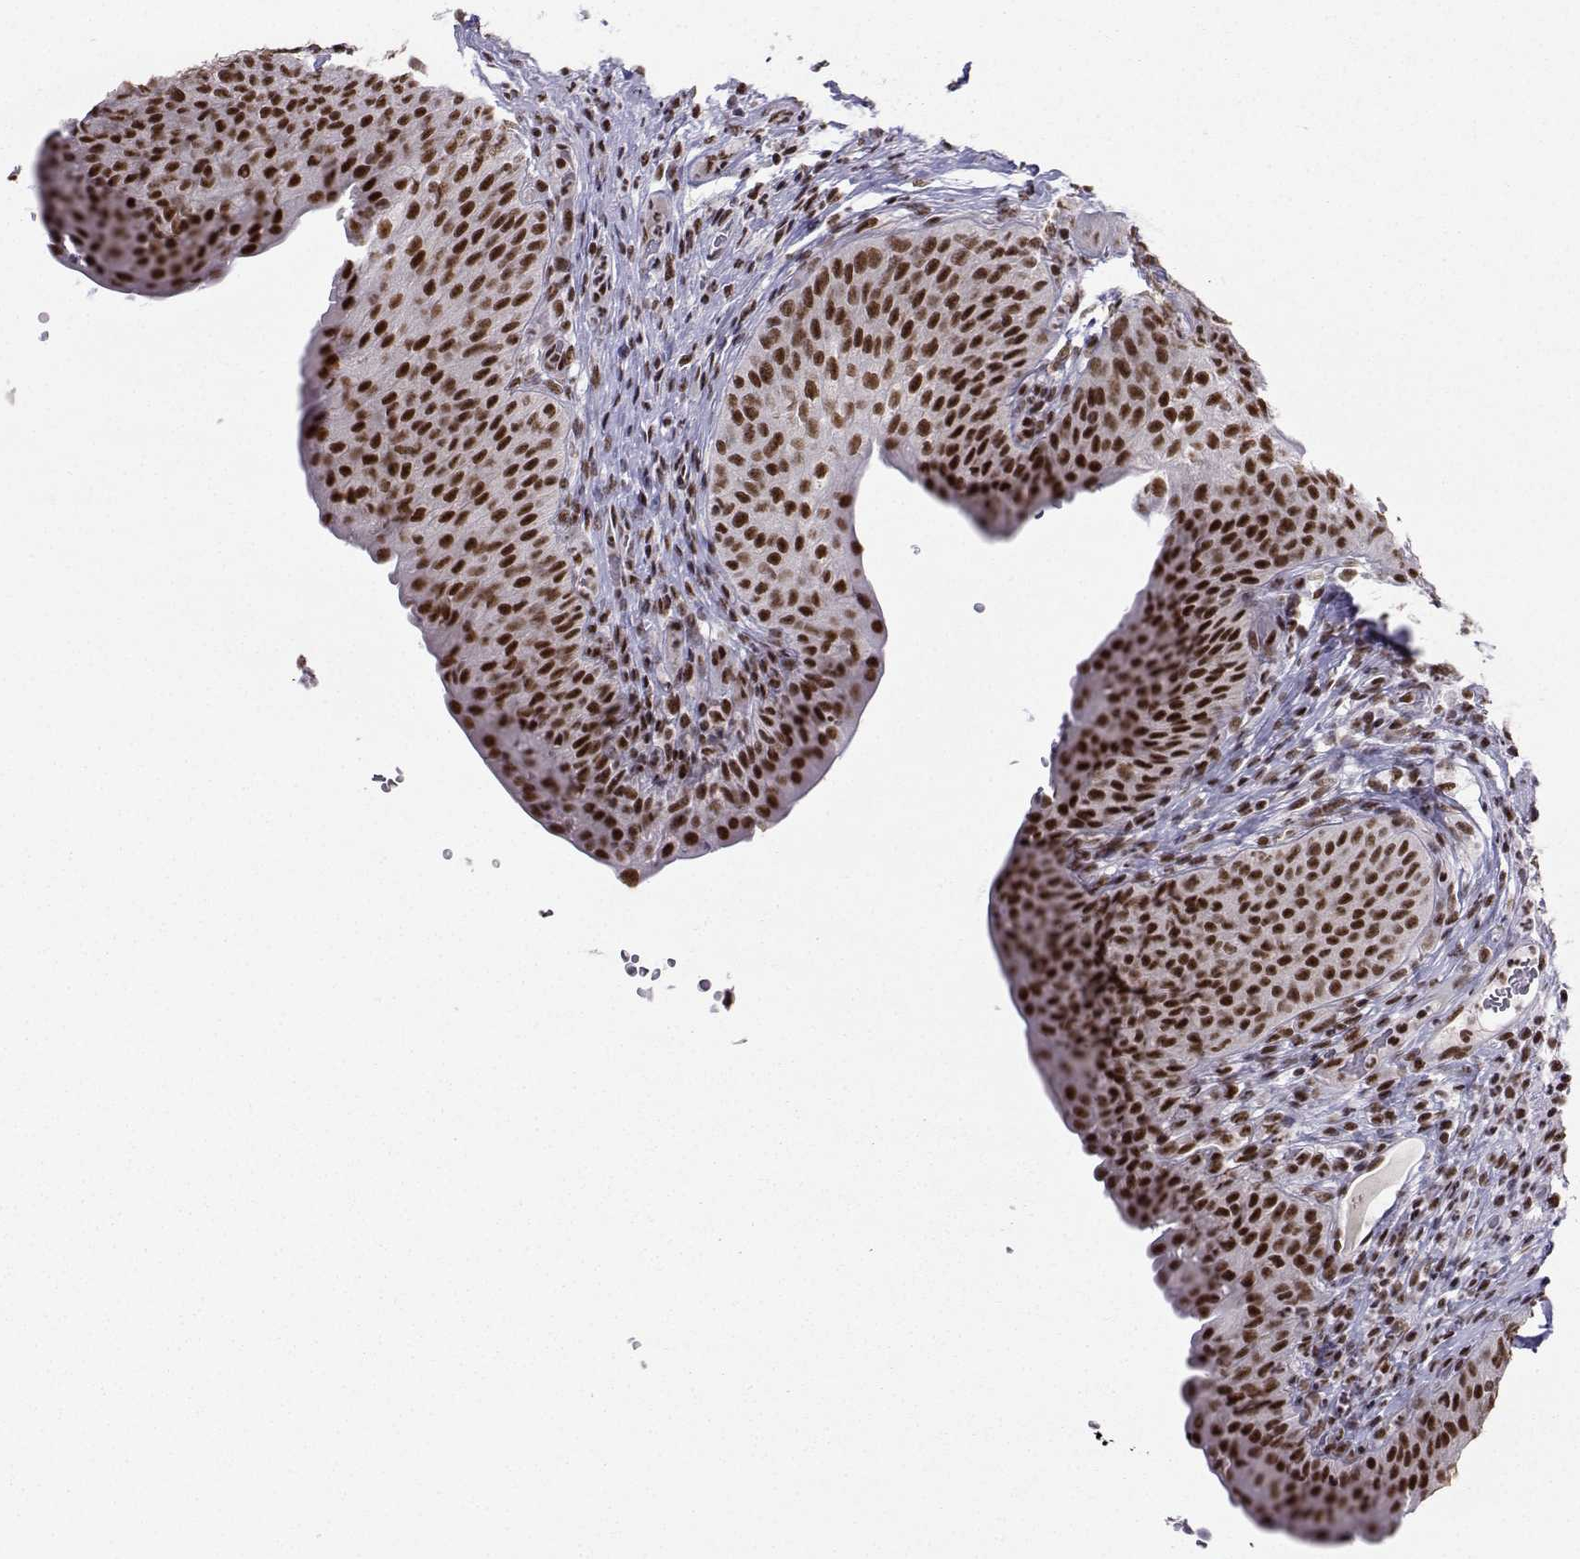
{"staining": {"intensity": "strong", "quantity": "25%-75%", "location": "nuclear"}, "tissue": "urinary bladder", "cell_type": "Urothelial cells", "image_type": "normal", "snomed": [{"axis": "morphology", "description": "Normal tissue, NOS"}, {"axis": "topography", "description": "Urinary bladder"}], "caption": "Urinary bladder stained with IHC shows strong nuclear staining in approximately 25%-75% of urothelial cells. (IHC, brightfield microscopy, high magnification).", "gene": "SNRPB2", "patient": {"sex": "male", "age": 66}}